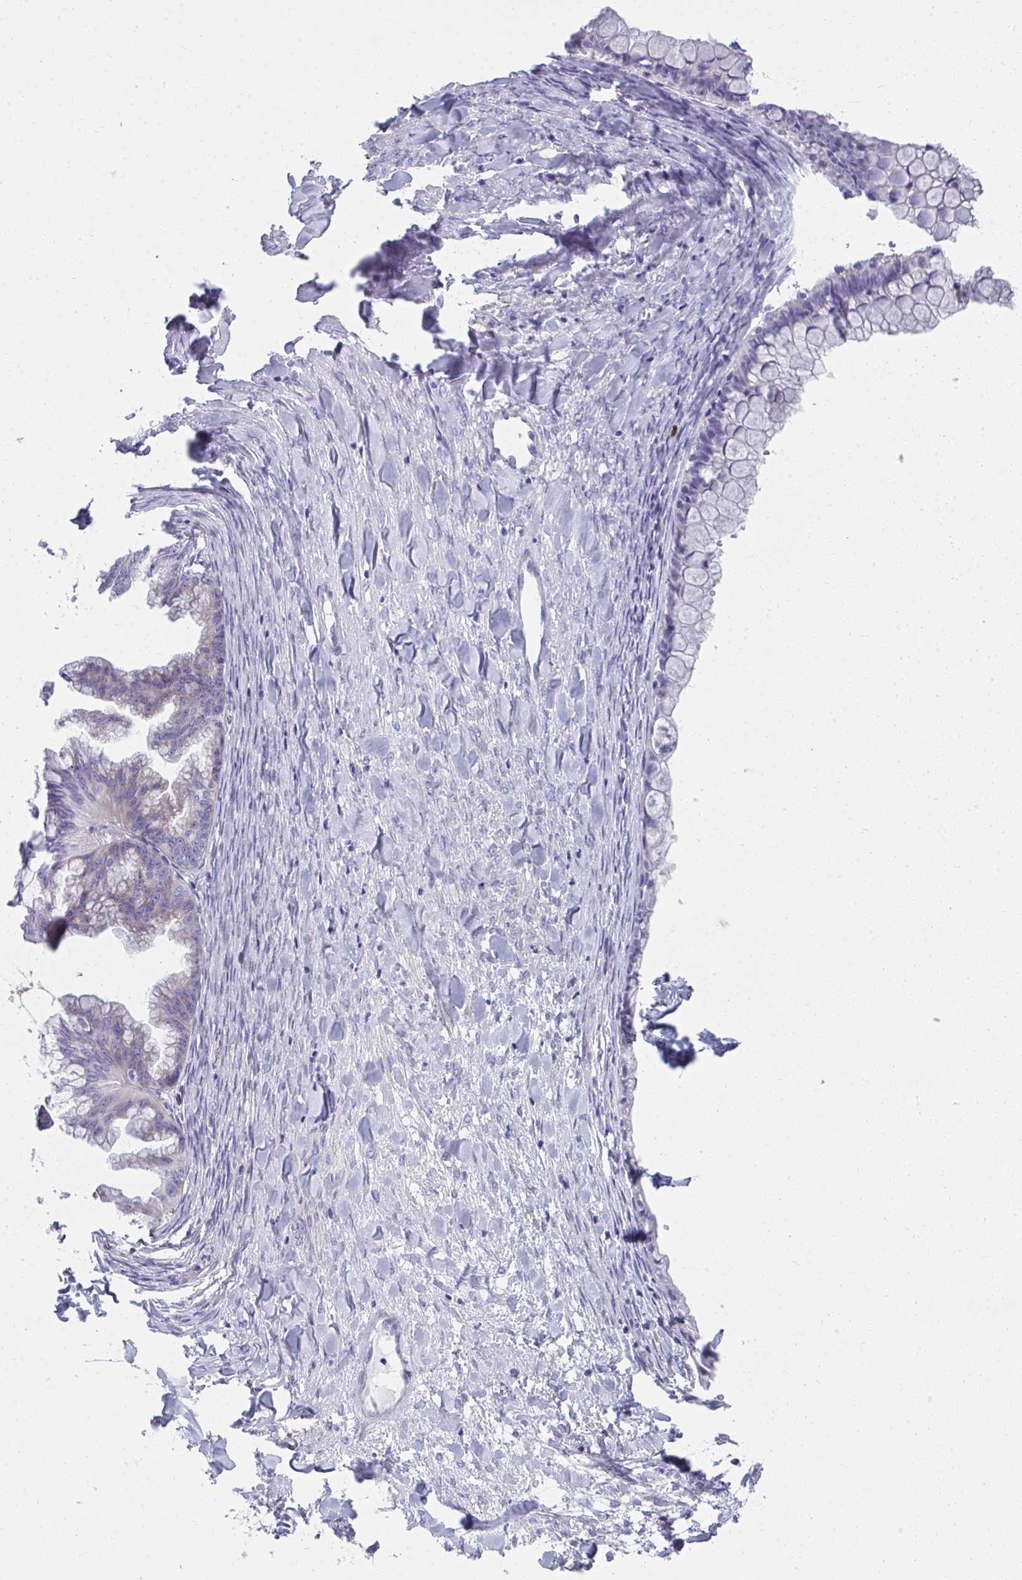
{"staining": {"intensity": "negative", "quantity": "none", "location": "none"}, "tissue": "ovarian cancer", "cell_type": "Tumor cells", "image_type": "cancer", "snomed": [{"axis": "morphology", "description": "Cystadenocarcinoma, mucinous, NOS"}, {"axis": "topography", "description": "Ovary"}], "caption": "IHC photomicrograph of ovarian mucinous cystadenocarcinoma stained for a protein (brown), which displays no staining in tumor cells. (DAB immunohistochemistry visualized using brightfield microscopy, high magnification).", "gene": "PUS7L", "patient": {"sex": "female", "age": 35}}